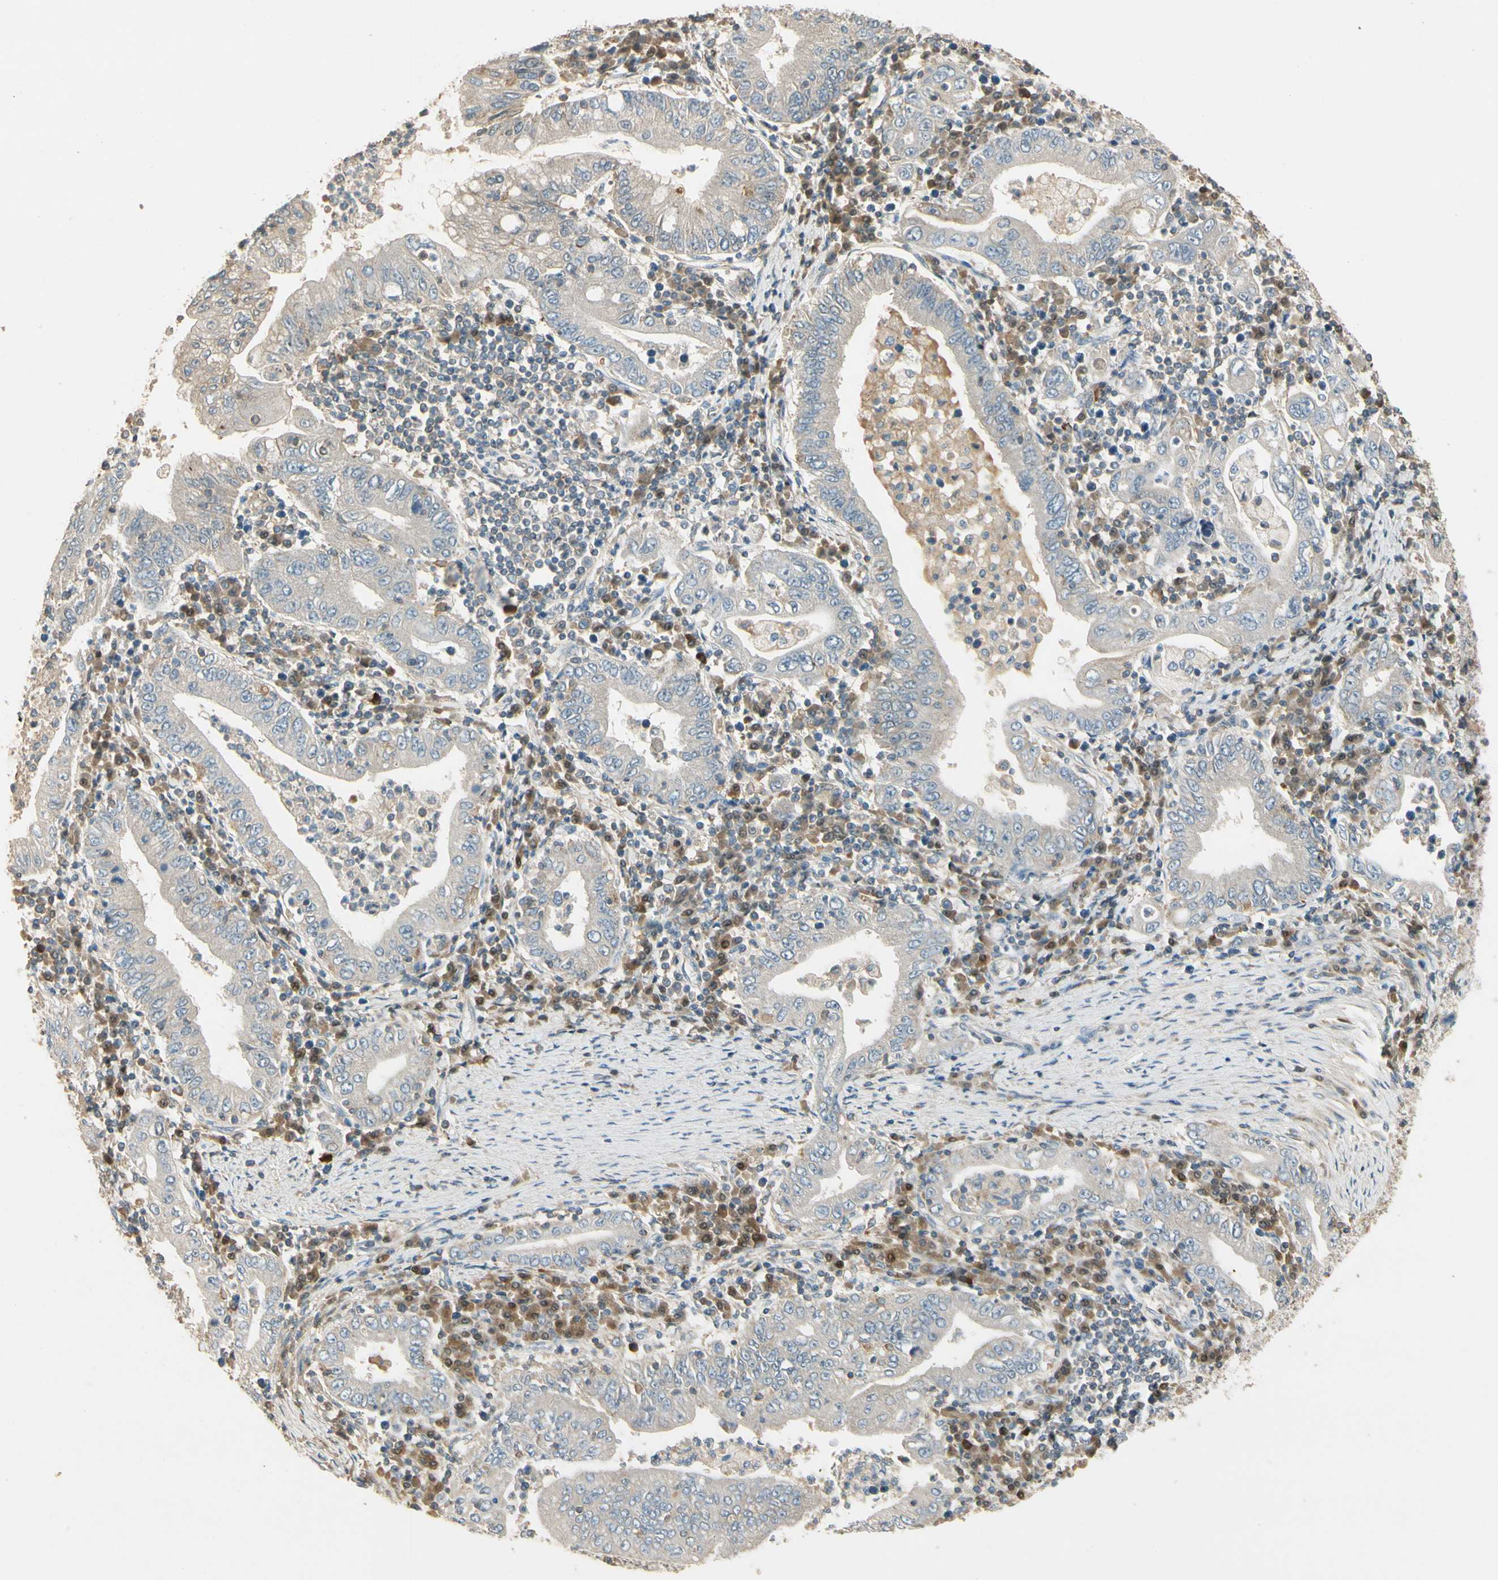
{"staining": {"intensity": "weak", "quantity": "<25%", "location": "cytoplasmic/membranous"}, "tissue": "stomach cancer", "cell_type": "Tumor cells", "image_type": "cancer", "snomed": [{"axis": "morphology", "description": "Normal tissue, NOS"}, {"axis": "morphology", "description": "Adenocarcinoma, NOS"}, {"axis": "topography", "description": "Esophagus"}, {"axis": "topography", "description": "Stomach, upper"}, {"axis": "topography", "description": "Peripheral nerve tissue"}], "caption": "This histopathology image is of stomach cancer stained with IHC to label a protein in brown with the nuclei are counter-stained blue. There is no positivity in tumor cells. Brightfield microscopy of immunohistochemistry (IHC) stained with DAB (brown) and hematoxylin (blue), captured at high magnification.", "gene": "PLXNA1", "patient": {"sex": "male", "age": 62}}